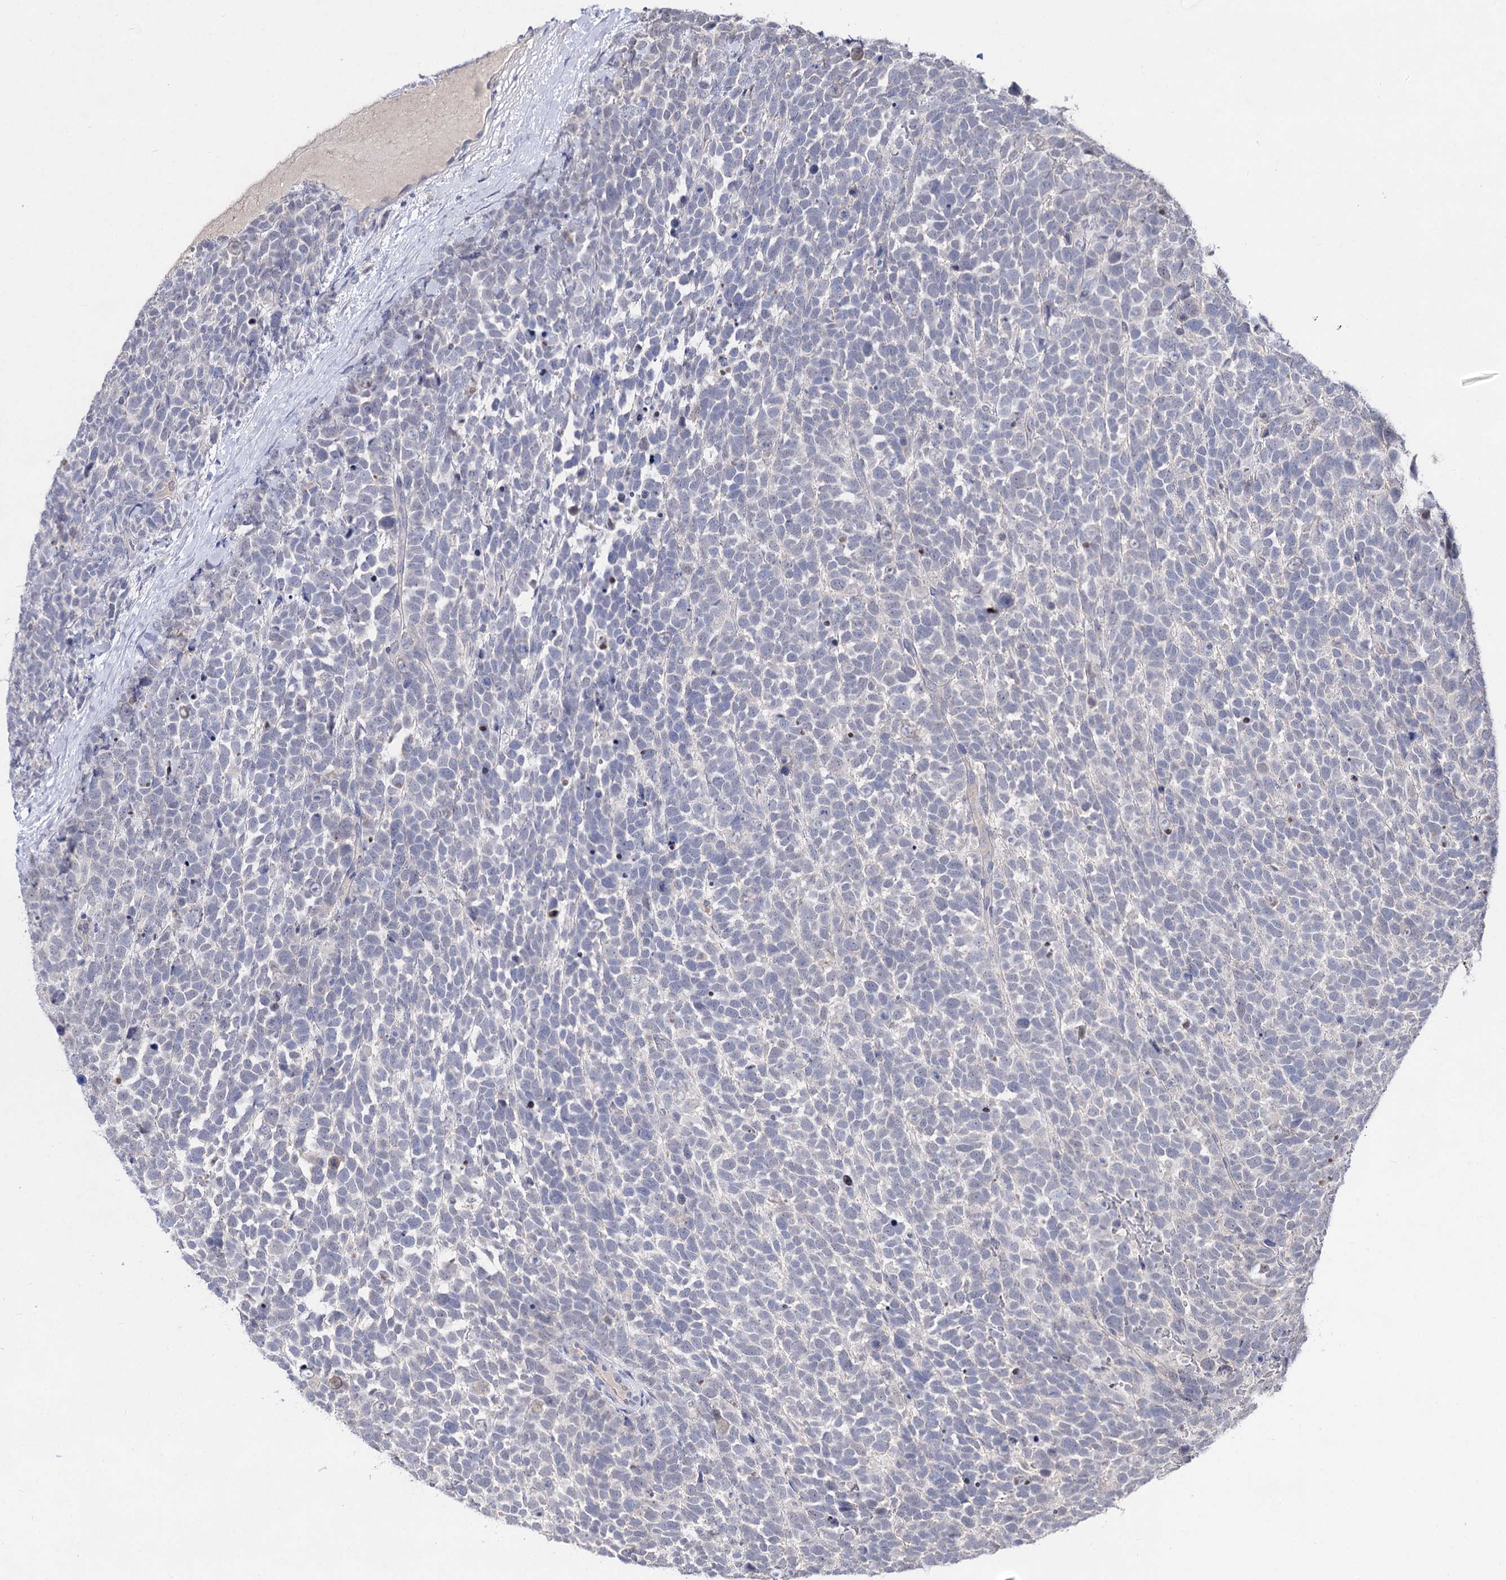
{"staining": {"intensity": "negative", "quantity": "none", "location": "none"}, "tissue": "urothelial cancer", "cell_type": "Tumor cells", "image_type": "cancer", "snomed": [{"axis": "morphology", "description": "Urothelial carcinoma, High grade"}, {"axis": "topography", "description": "Urinary bladder"}], "caption": "An image of high-grade urothelial carcinoma stained for a protein reveals no brown staining in tumor cells.", "gene": "ACTR6", "patient": {"sex": "female", "age": 82}}